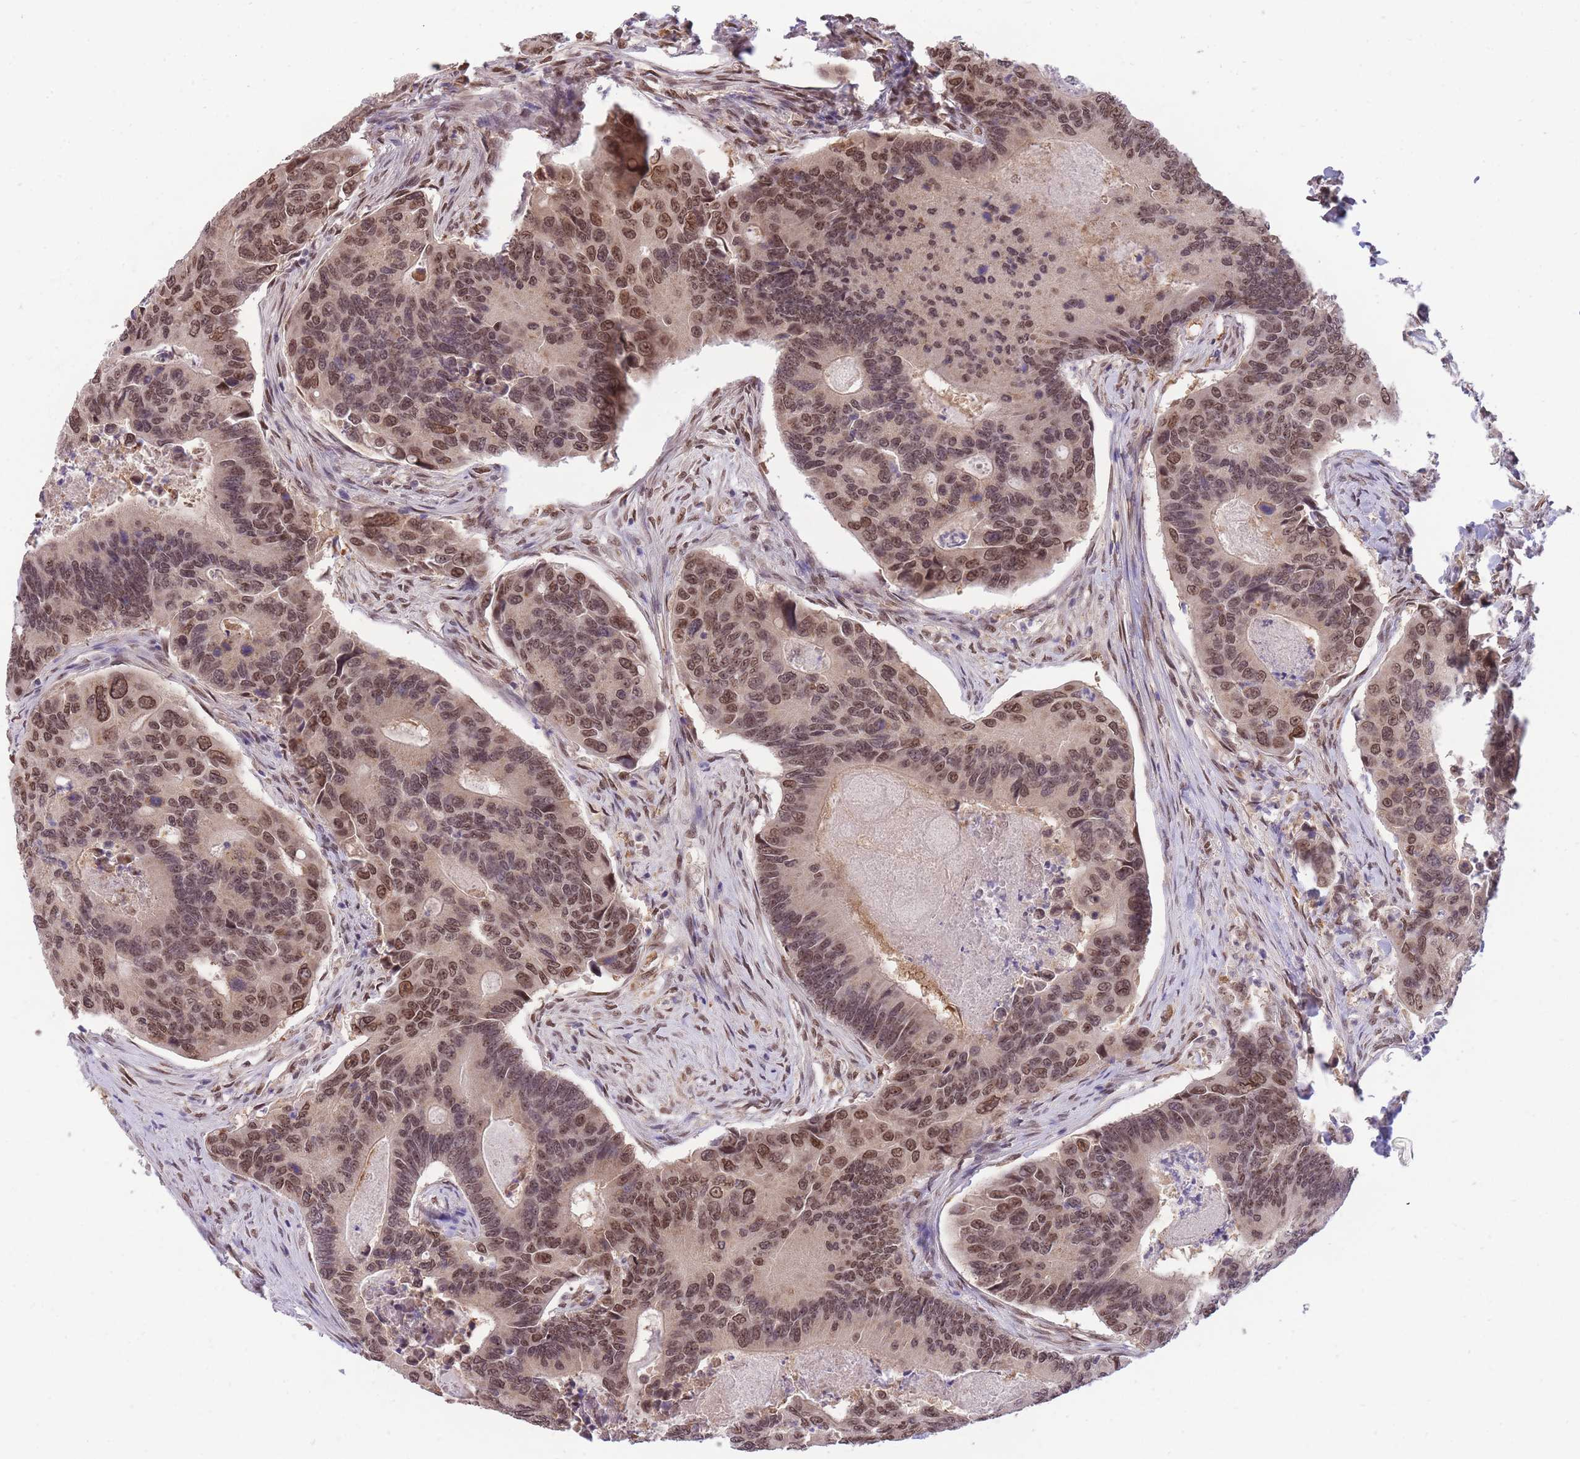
{"staining": {"intensity": "moderate", "quantity": ">75%", "location": "nuclear"}, "tissue": "colorectal cancer", "cell_type": "Tumor cells", "image_type": "cancer", "snomed": [{"axis": "morphology", "description": "Adenocarcinoma, NOS"}, {"axis": "topography", "description": "Colon"}], "caption": "Immunohistochemical staining of colorectal cancer (adenocarcinoma) shows medium levels of moderate nuclear staining in approximately >75% of tumor cells.", "gene": "CDIP1", "patient": {"sex": "female", "age": 67}}